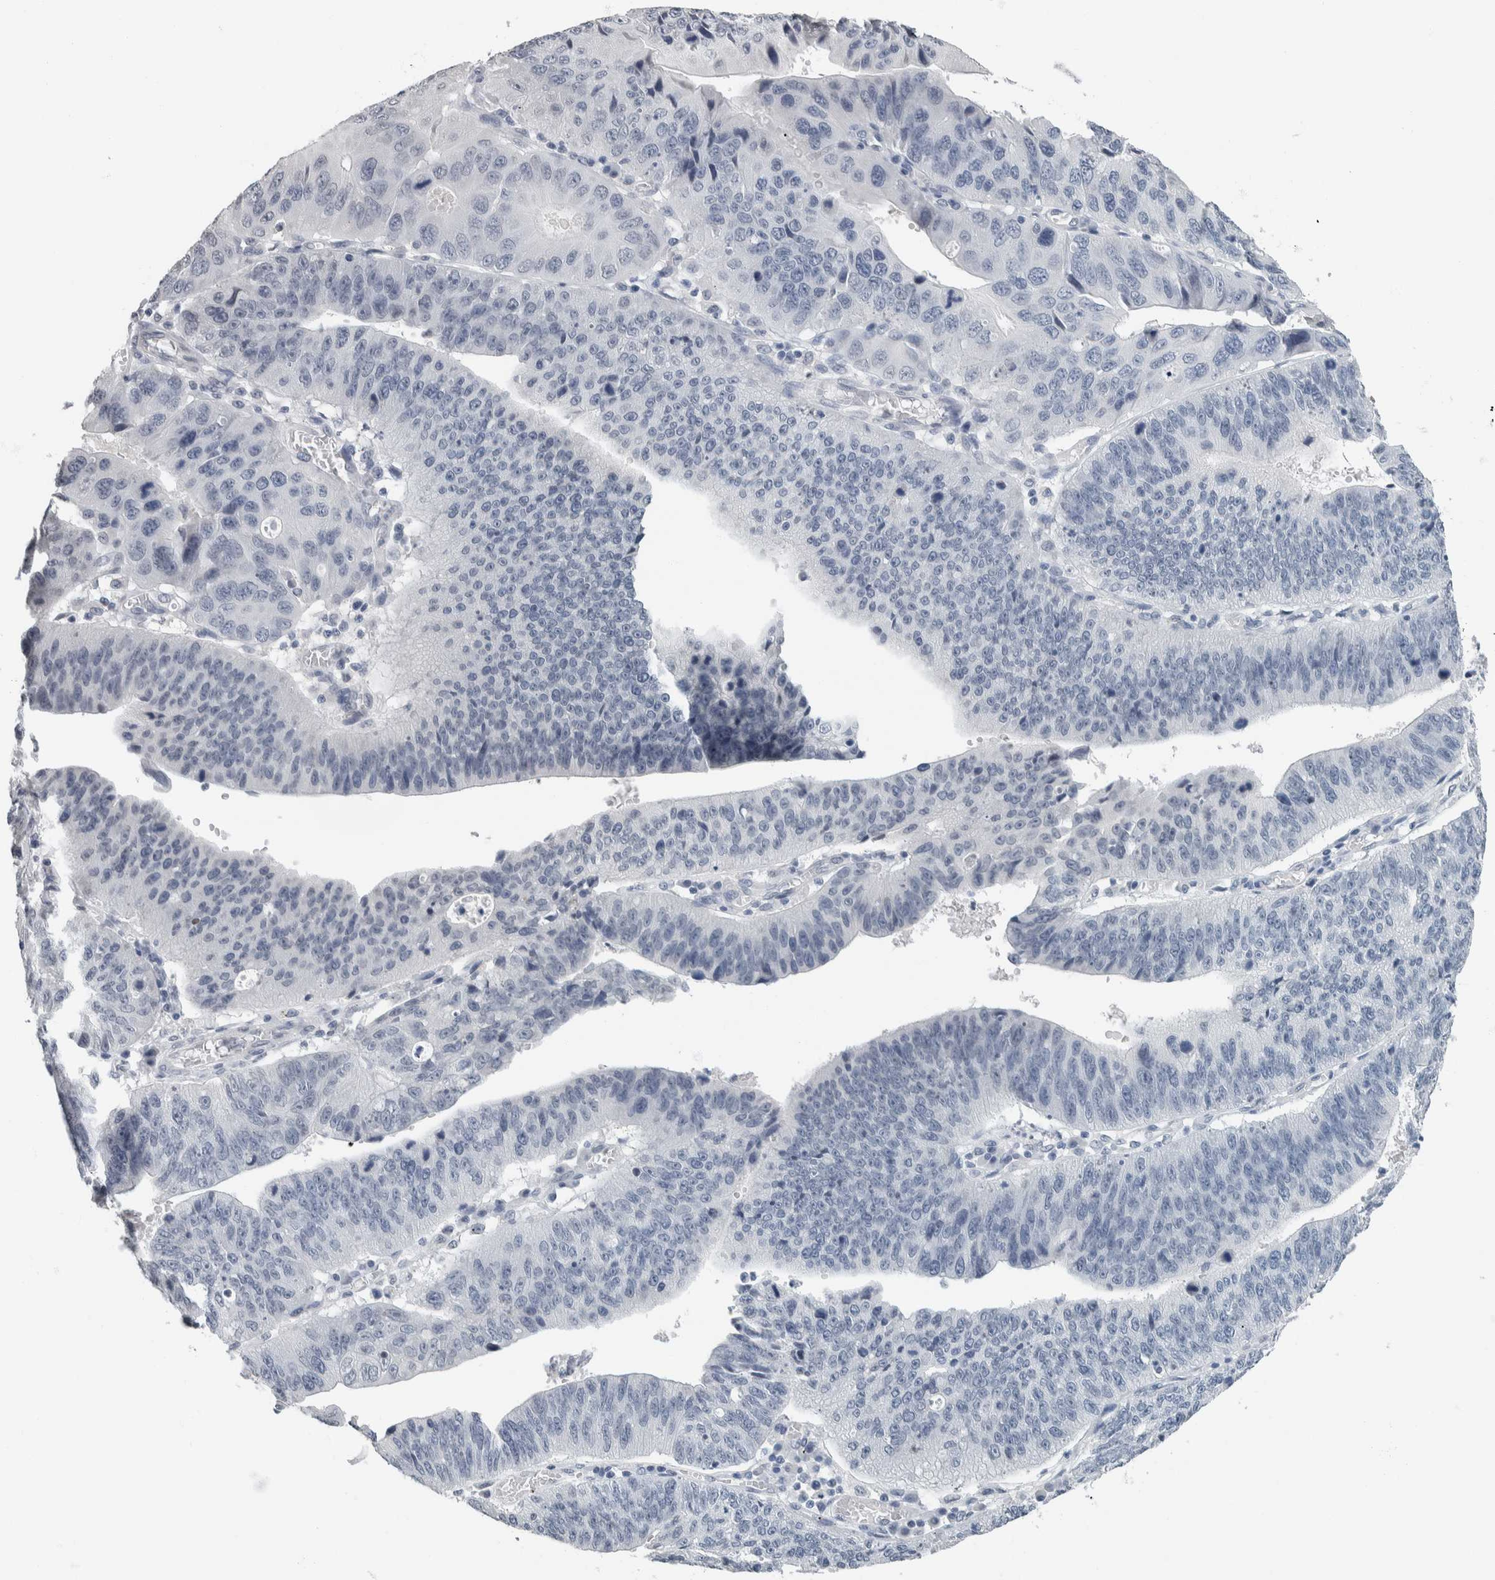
{"staining": {"intensity": "negative", "quantity": "none", "location": "none"}, "tissue": "stomach cancer", "cell_type": "Tumor cells", "image_type": "cancer", "snomed": [{"axis": "morphology", "description": "Adenocarcinoma, NOS"}, {"axis": "topography", "description": "Stomach"}], "caption": "An image of stomach adenocarcinoma stained for a protein shows no brown staining in tumor cells.", "gene": "NEFM", "patient": {"sex": "male", "age": 59}}